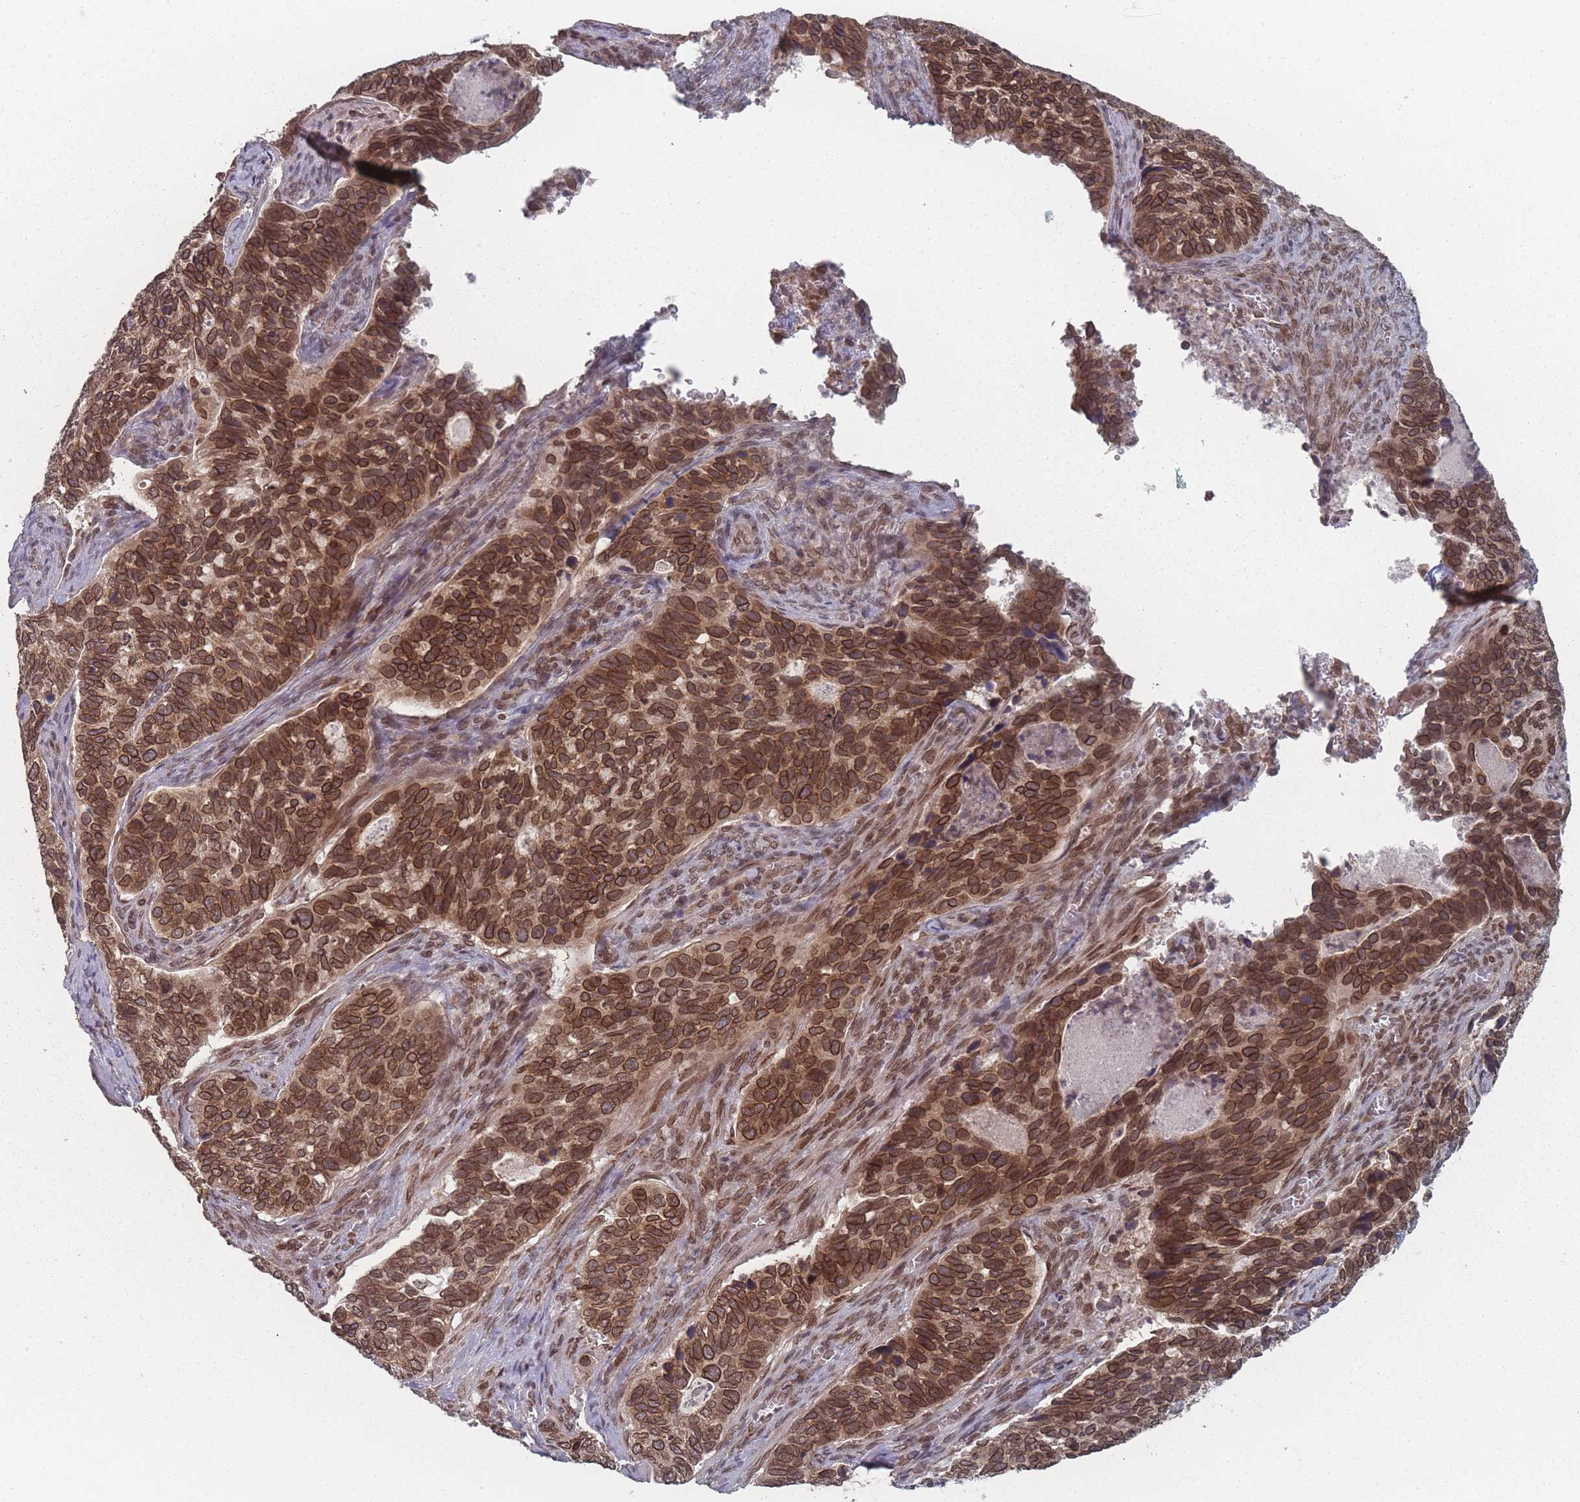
{"staining": {"intensity": "strong", "quantity": ">75%", "location": "cytoplasmic/membranous,nuclear"}, "tissue": "cervical cancer", "cell_type": "Tumor cells", "image_type": "cancer", "snomed": [{"axis": "morphology", "description": "Squamous cell carcinoma, NOS"}, {"axis": "topography", "description": "Cervix"}], "caption": "Immunohistochemical staining of human squamous cell carcinoma (cervical) reveals high levels of strong cytoplasmic/membranous and nuclear staining in about >75% of tumor cells. Using DAB (brown) and hematoxylin (blue) stains, captured at high magnification using brightfield microscopy.", "gene": "TBC1D25", "patient": {"sex": "female", "age": 38}}